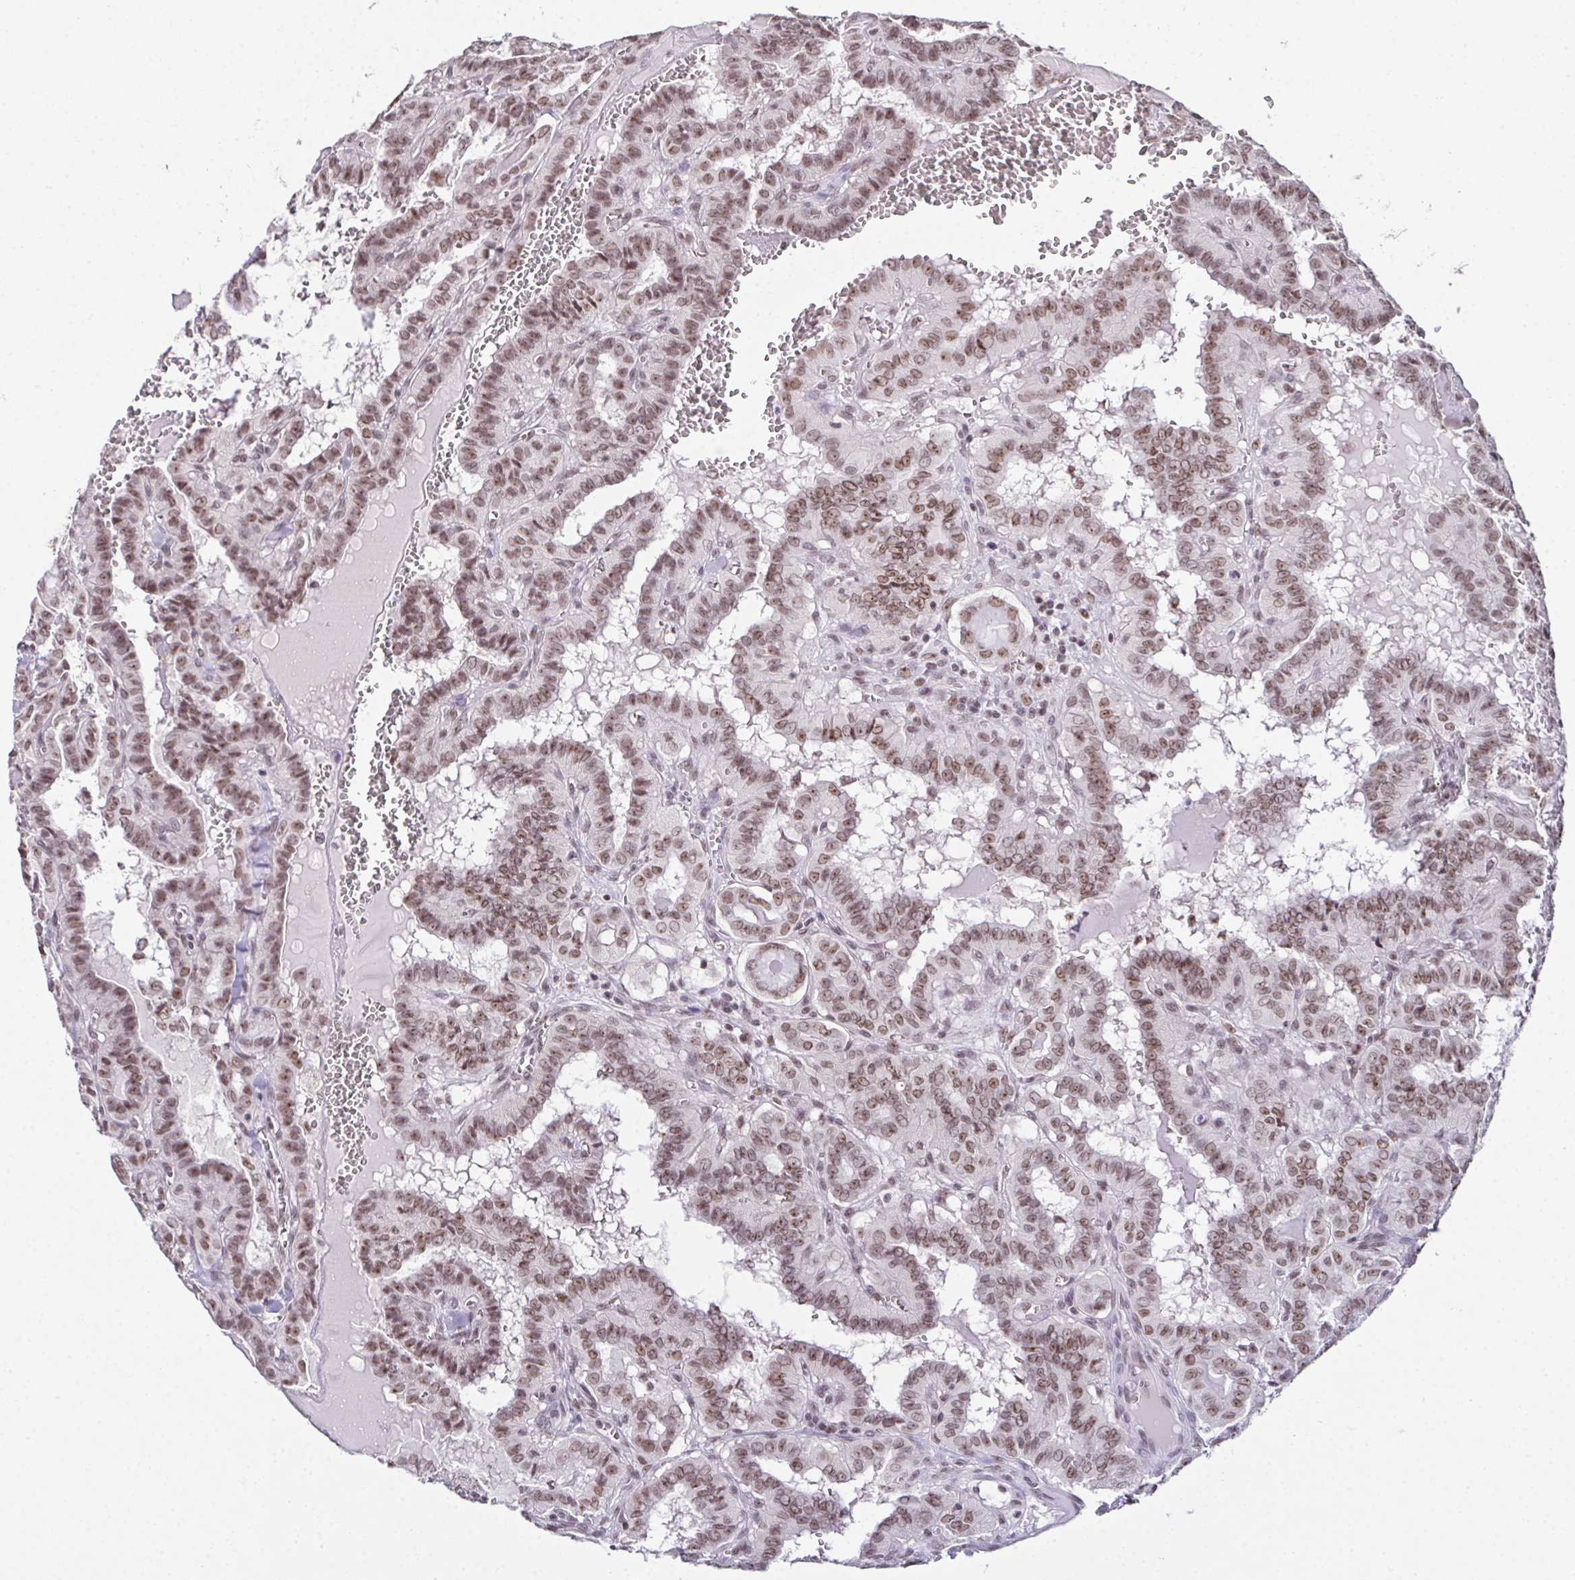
{"staining": {"intensity": "moderate", "quantity": ">75%", "location": "nuclear"}, "tissue": "thyroid cancer", "cell_type": "Tumor cells", "image_type": "cancer", "snomed": [{"axis": "morphology", "description": "Papillary adenocarcinoma, NOS"}, {"axis": "topography", "description": "Thyroid gland"}], "caption": "Immunohistochemical staining of thyroid cancer (papillary adenocarcinoma) shows moderate nuclear protein expression in approximately >75% of tumor cells. (Brightfield microscopy of DAB IHC at high magnification).", "gene": "ZNF800", "patient": {"sex": "female", "age": 21}}